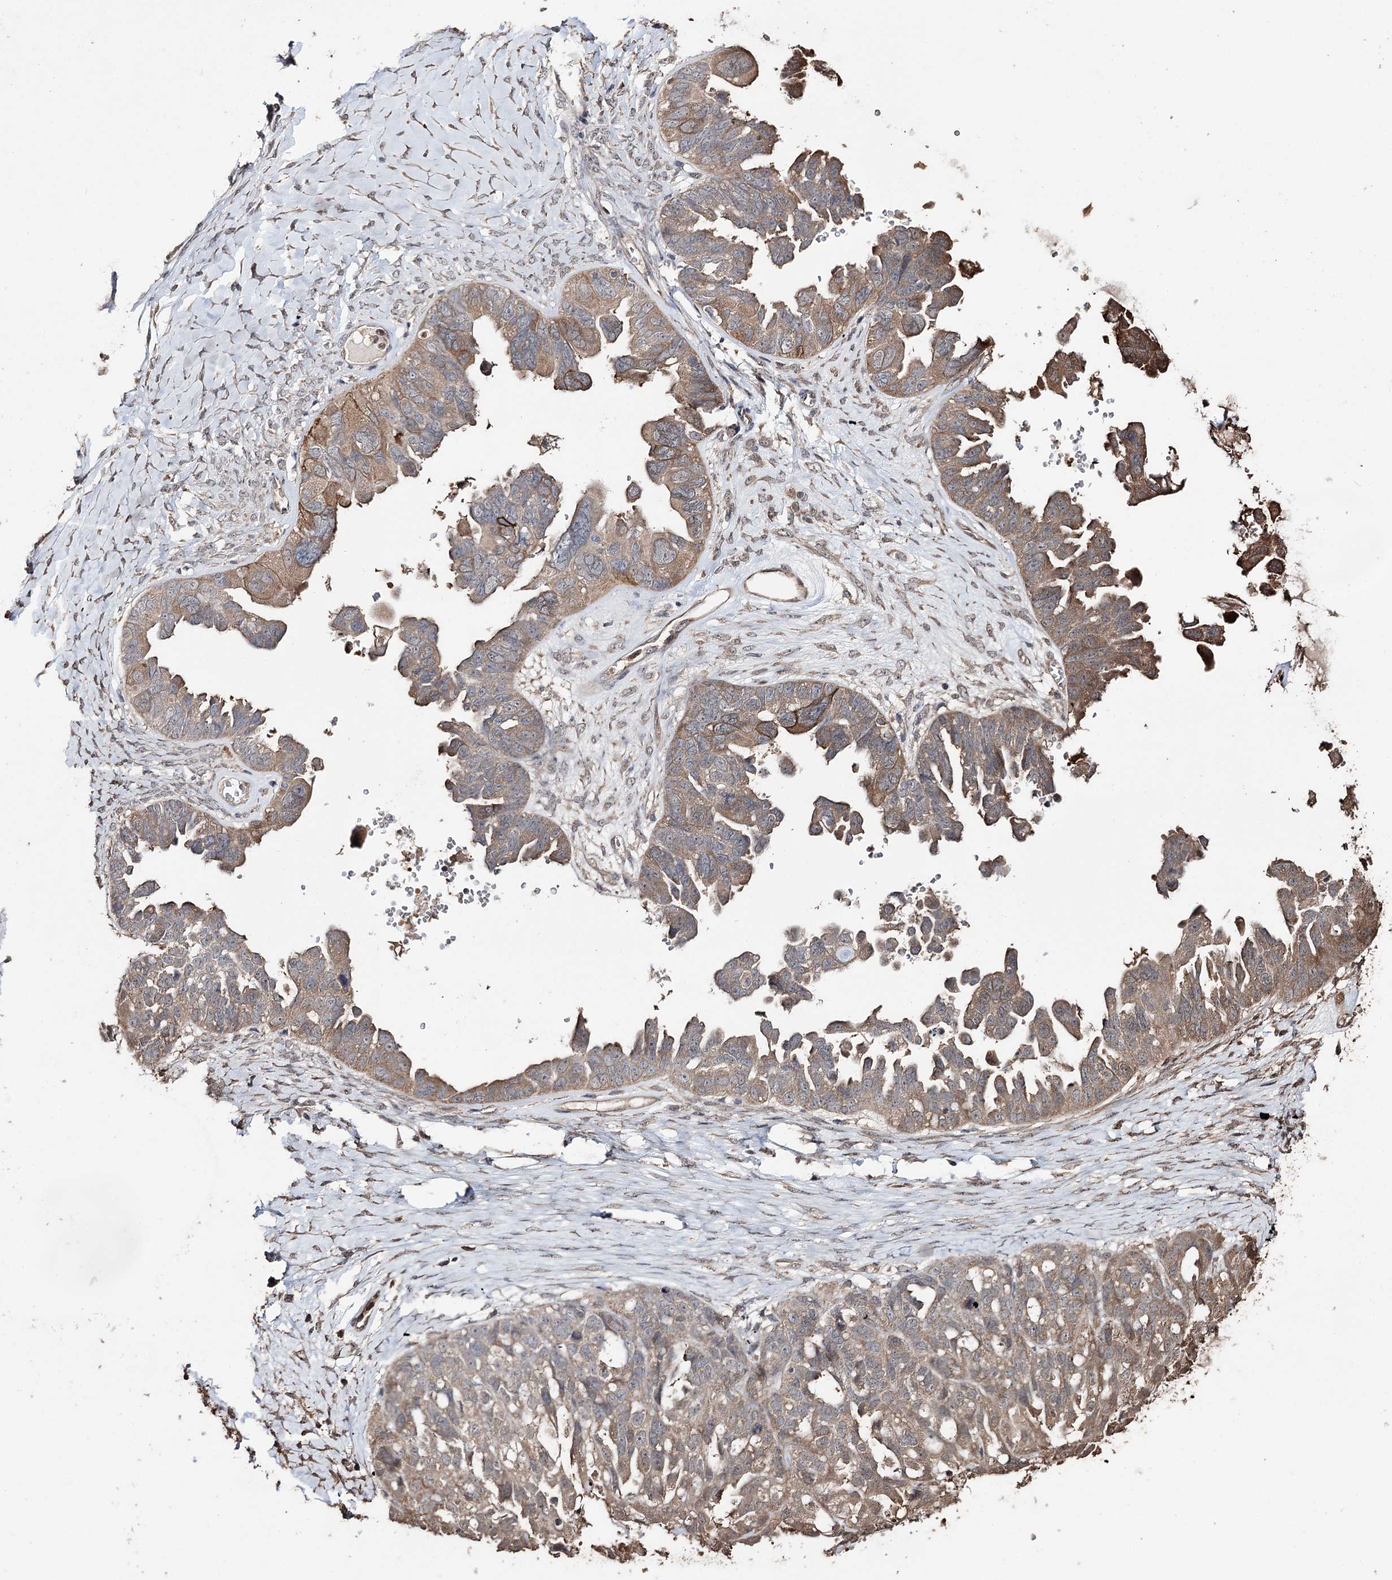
{"staining": {"intensity": "moderate", "quantity": "25%-75%", "location": "cytoplasmic/membranous"}, "tissue": "ovarian cancer", "cell_type": "Tumor cells", "image_type": "cancer", "snomed": [{"axis": "morphology", "description": "Cystadenocarcinoma, serous, NOS"}, {"axis": "topography", "description": "Ovary"}], "caption": "Moderate cytoplasmic/membranous protein positivity is identified in approximately 25%-75% of tumor cells in serous cystadenocarcinoma (ovarian).", "gene": "ZNF662", "patient": {"sex": "female", "age": 79}}